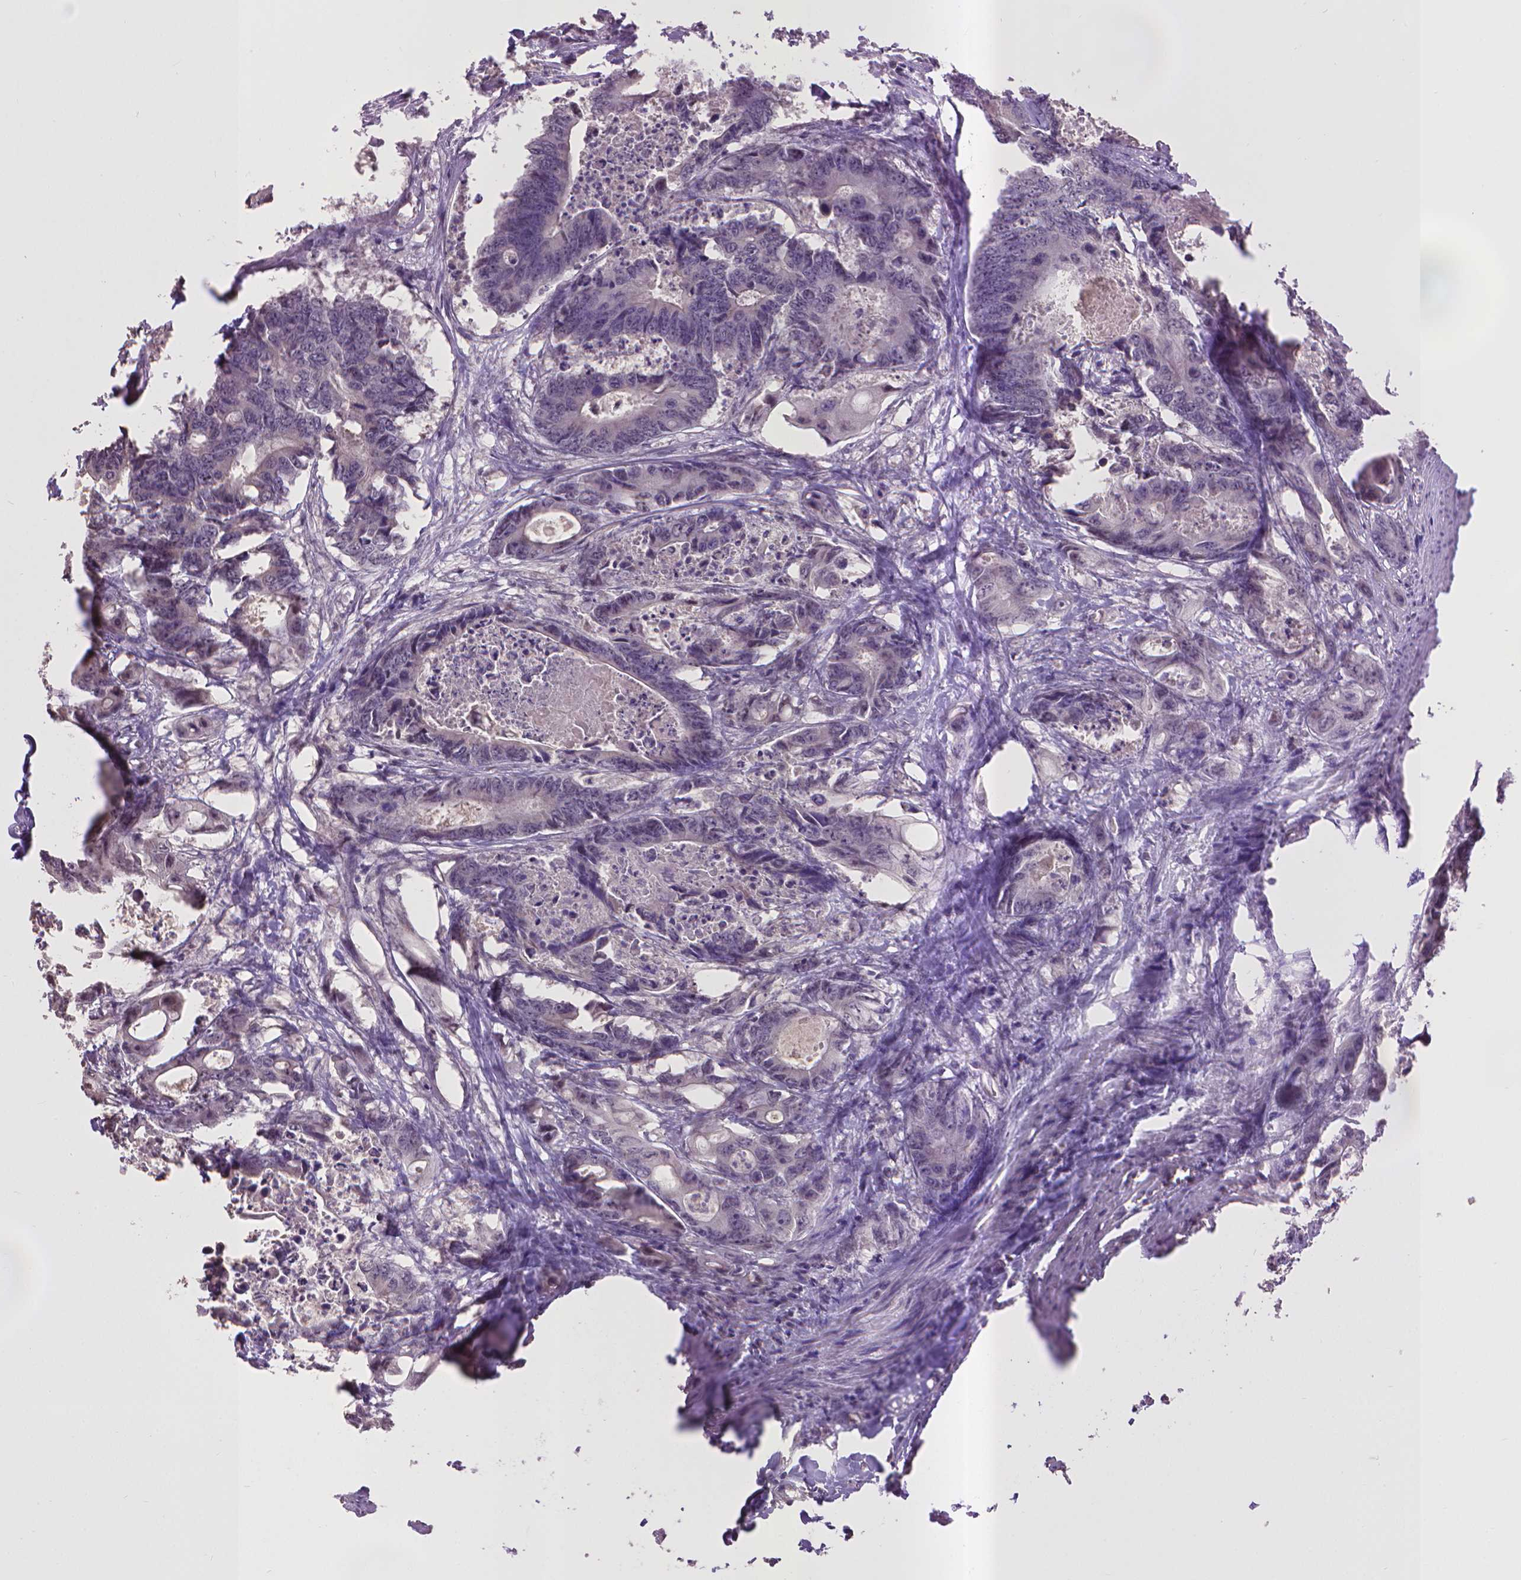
{"staining": {"intensity": "negative", "quantity": "none", "location": "none"}, "tissue": "colorectal cancer", "cell_type": "Tumor cells", "image_type": "cancer", "snomed": [{"axis": "morphology", "description": "Adenocarcinoma, NOS"}, {"axis": "topography", "description": "Rectum"}], "caption": "The histopathology image reveals no staining of tumor cells in colorectal adenocarcinoma.", "gene": "CPM", "patient": {"sex": "male", "age": 54}}